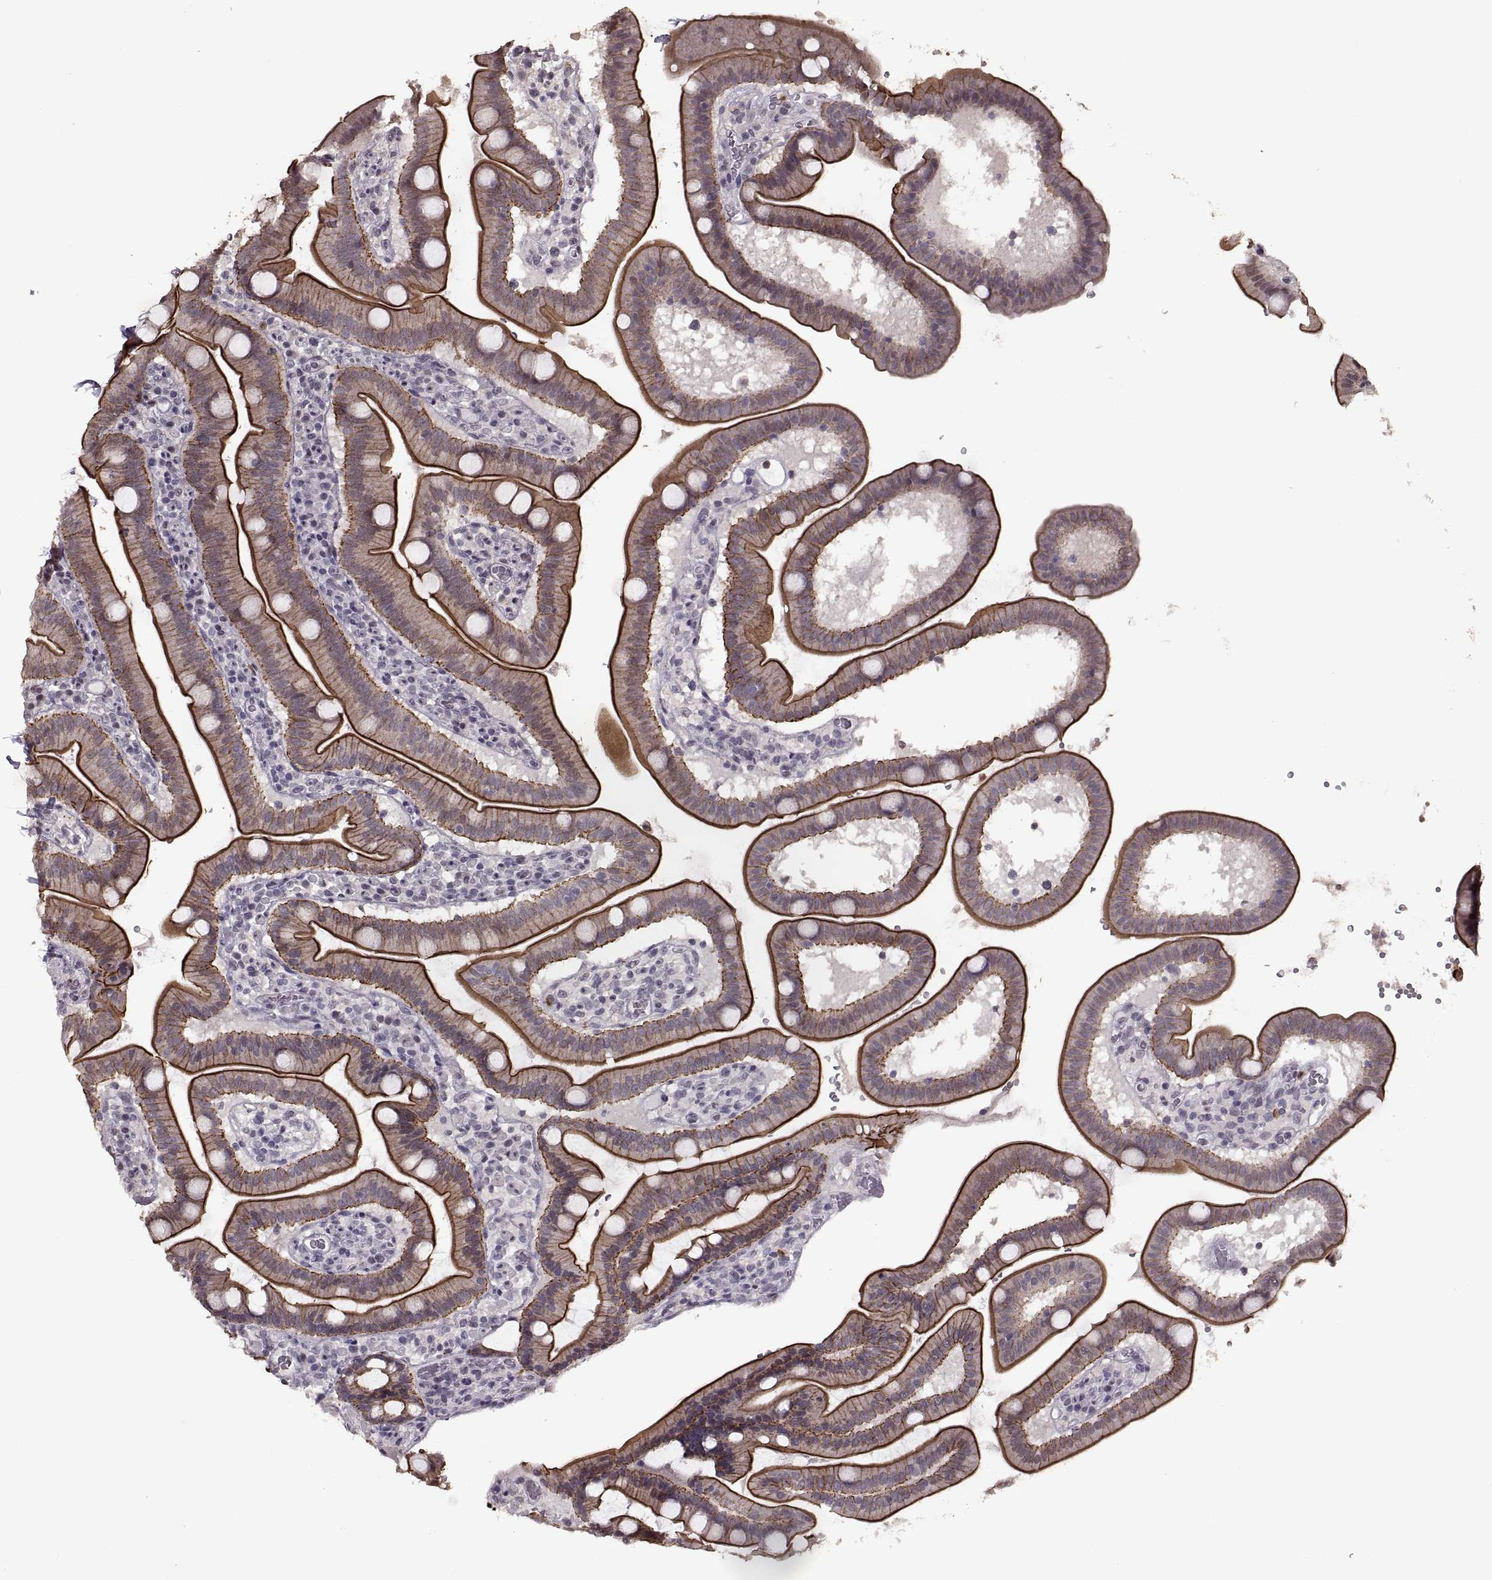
{"staining": {"intensity": "strong", "quantity": "25%-75%", "location": "cytoplasmic/membranous"}, "tissue": "duodenum", "cell_type": "Glandular cells", "image_type": "normal", "snomed": [{"axis": "morphology", "description": "Normal tissue, NOS"}, {"axis": "topography", "description": "Duodenum"}], "caption": "Duodenum stained with DAB (3,3'-diaminobenzidine) immunohistochemistry (IHC) displays high levels of strong cytoplasmic/membranous positivity in about 25%-75% of glandular cells.", "gene": "PALS1", "patient": {"sex": "male", "age": 59}}